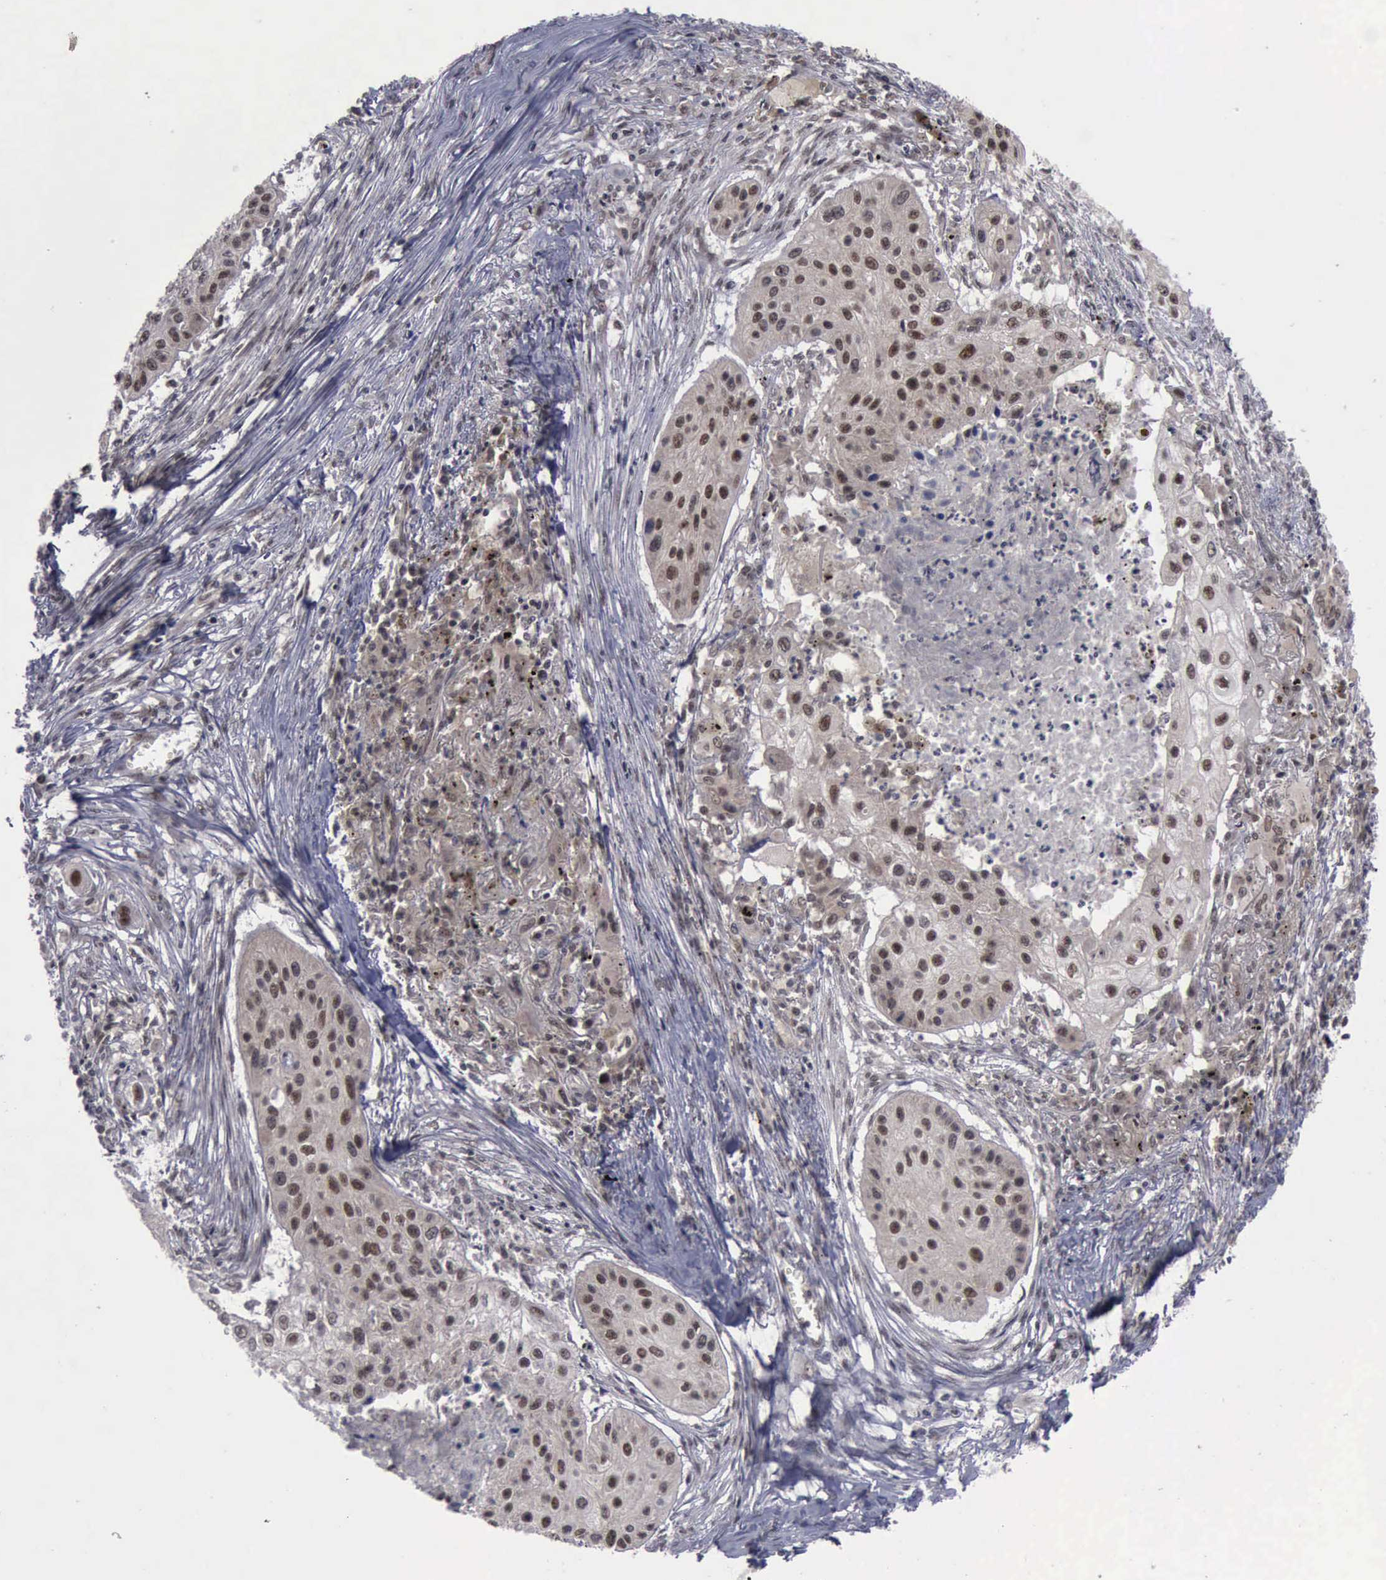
{"staining": {"intensity": "moderate", "quantity": ">75%", "location": "cytoplasmic/membranous,nuclear"}, "tissue": "lung cancer", "cell_type": "Tumor cells", "image_type": "cancer", "snomed": [{"axis": "morphology", "description": "Squamous cell carcinoma, NOS"}, {"axis": "topography", "description": "Lung"}], "caption": "An image showing moderate cytoplasmic/membranous and nuclear expression in approximately >75% of tumor cells in squamous cell carcinoma (lung), as visualized by brown immunohistochemical staining.", "gene": "ATM", "patient": {"sex": "male", "age": 71}}